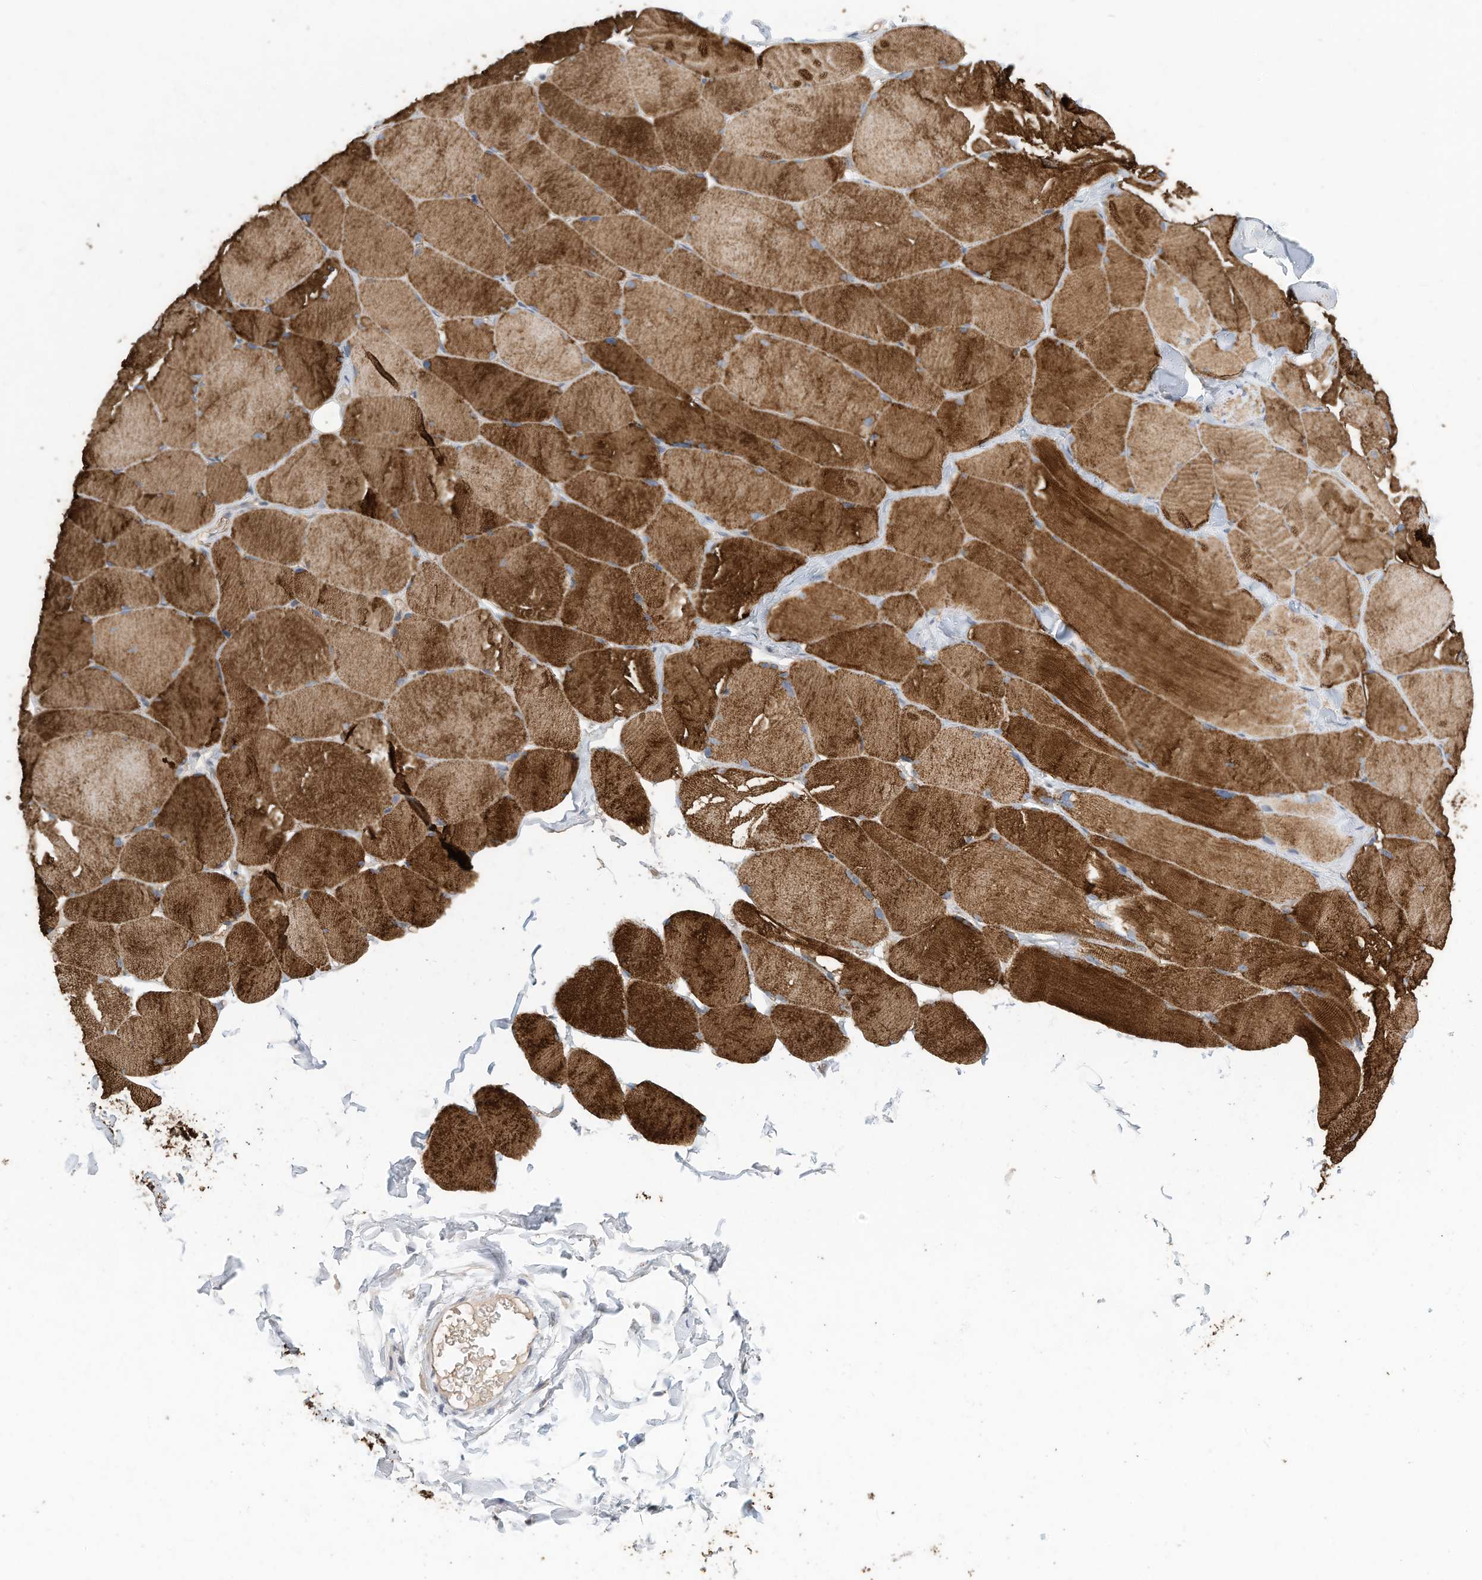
{"staining": {"intensity": "strong", "quantity": ">75%", "location": "cytoplasmic/membranous"}, "tissue": "skeletal muscle", "cell_type": "Myocytes", "image_type": "normal", "snomed": [{"axis": "morphology", "description": "Normal tissue, NOS"}, {"axis": "topography", "description": "Skin"}, {"axis": "topography", "description": "Skeletal muscle"}], "caption": "About >75% of myocytes in normal skeletal muscle display strong cytoplasmic/membranous protein positivity as visualized by brown immunohistochemical staining.", "gene": "MICAL1", "patient": {"sex": "male", "age": 83}}